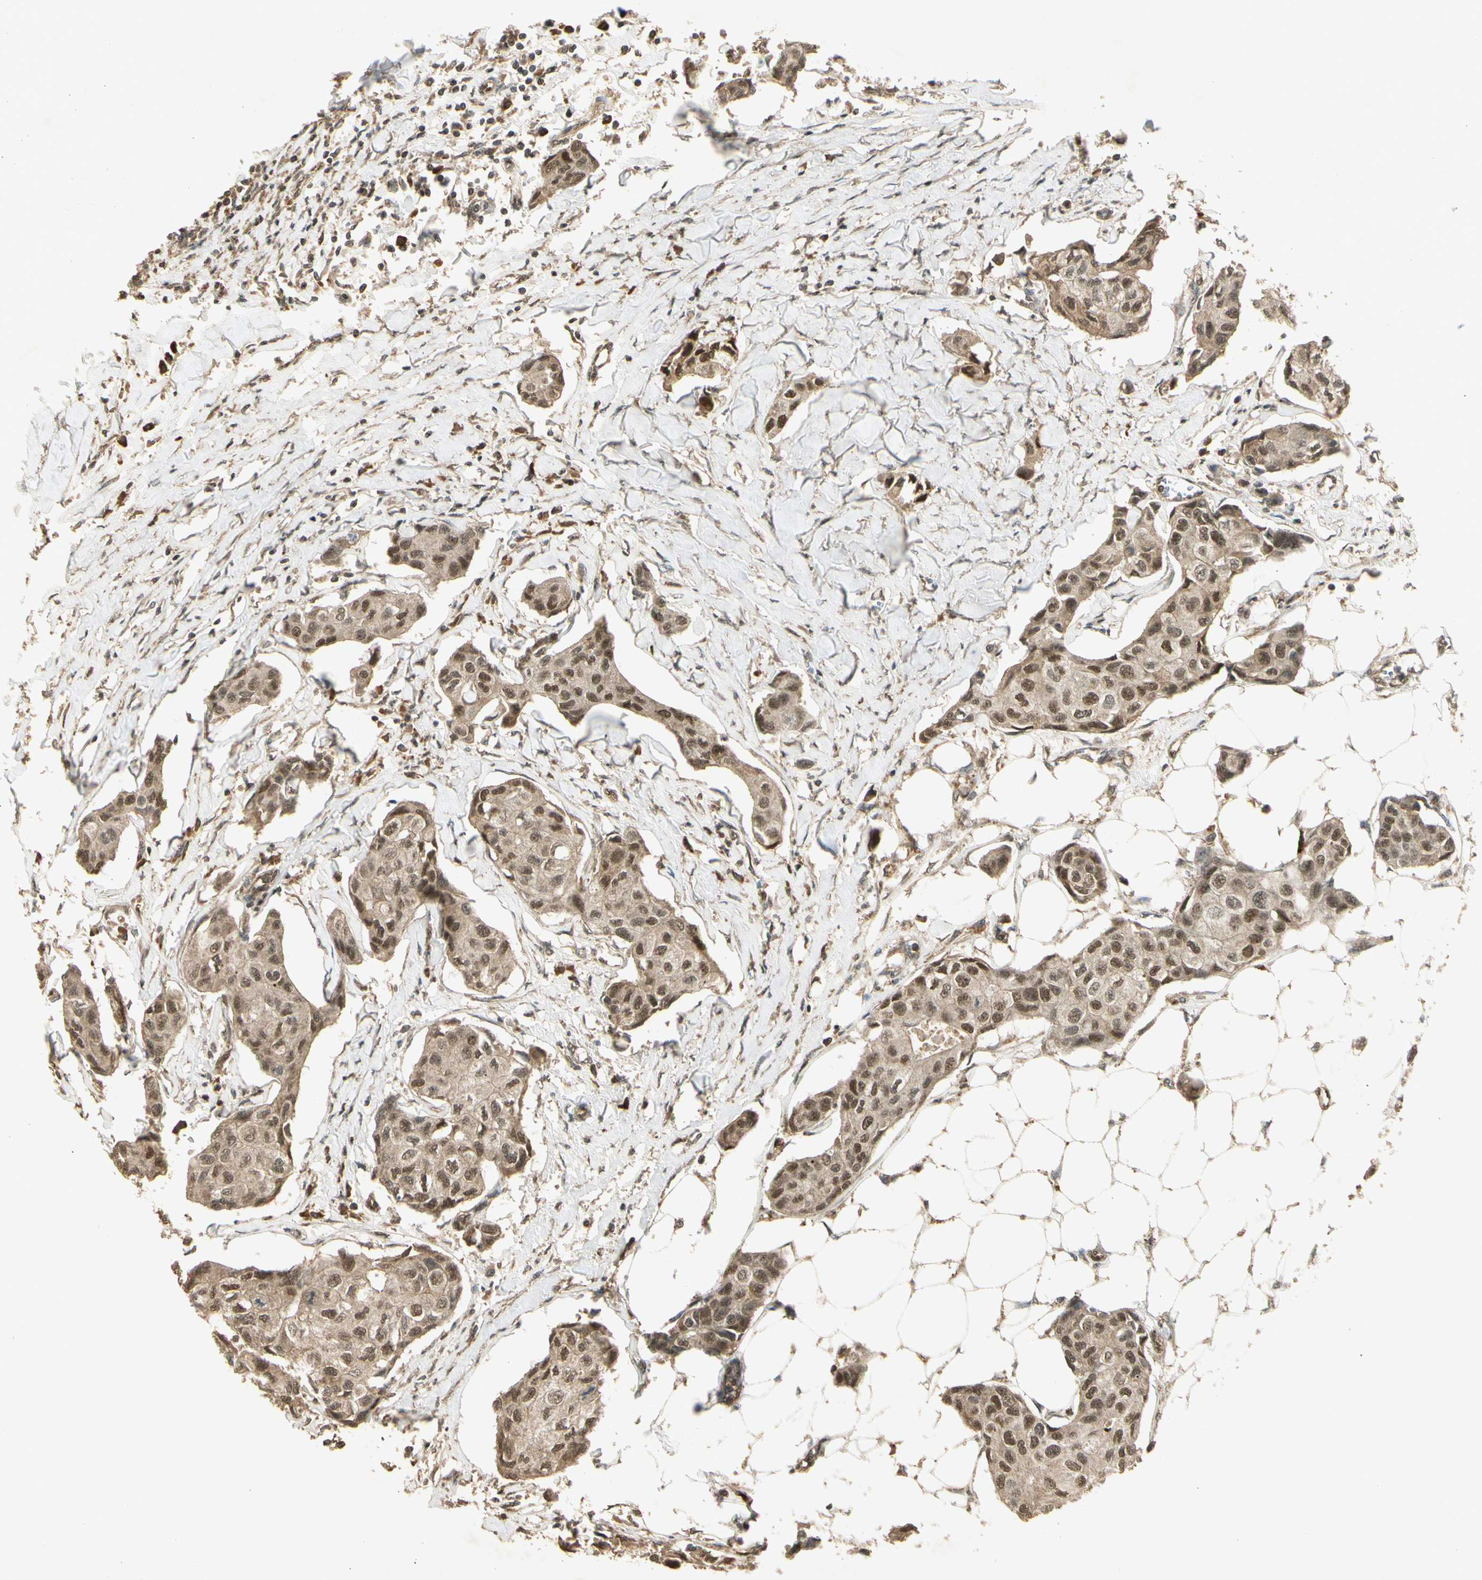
{"staining": {"intensity": "moderate", "quantity": ">75%", "location": "cytoplasmic/membranous,nuclear"}, "tissue": "breast cancer", "cell_type": "Tumor cells", "image_type": "cancer", "snomed": [{"axis": "morphology", "description": "Duct carcinoma"}, {"axis": "topography", "description": "Breast"}], "caption": "Intraductal carcinoma (breast) stained with DAB (3,3'-diaminobenzidine) IHC demonstrates medium levels of moderate cytoplasmic/membranous and nuclear staining in about >75% of tumor cells.", "gene": "GMEB2", "patient": {"sex": "female", "age": 80}}